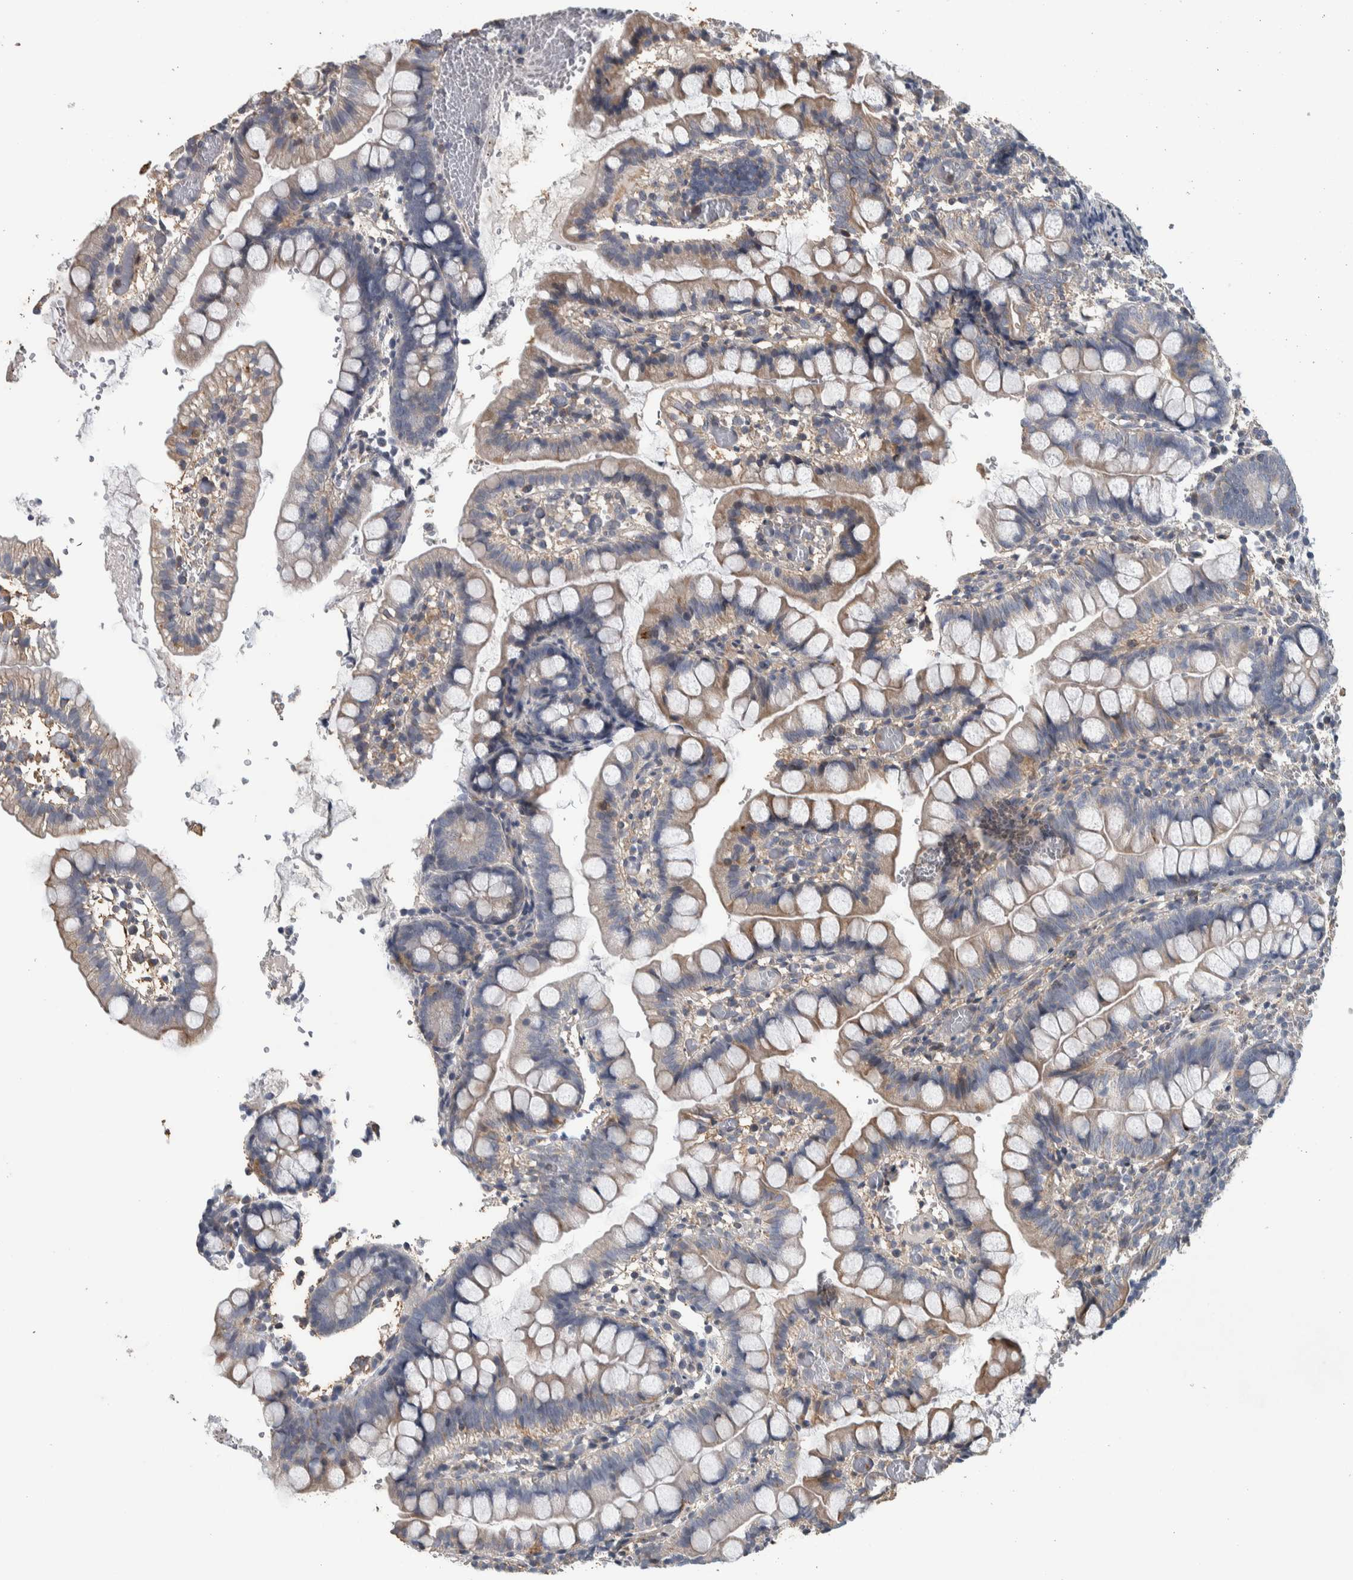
{"staining": {"intensity": "weak", "quantity": ">75%", "location": "cytoplasmic/membranous"}, "tissue": "small intestine", "cell_type": "Glandular cells", "image_type": "normal", "snomed": [{"axis": "morphology", "description": "Normal tissue, NOS"}, {"axis": "morphology", "description": "Developmental malformation"}, {"axis": "topography", "description": "Small intestine"}], "caption": "Small intestine stained for a protein shows weak cytoplasmic/membranous positivity in glandular cells. Nuclei are stained in blue.", "gene": "NT5C2", "patient": {"sex": "male"}}